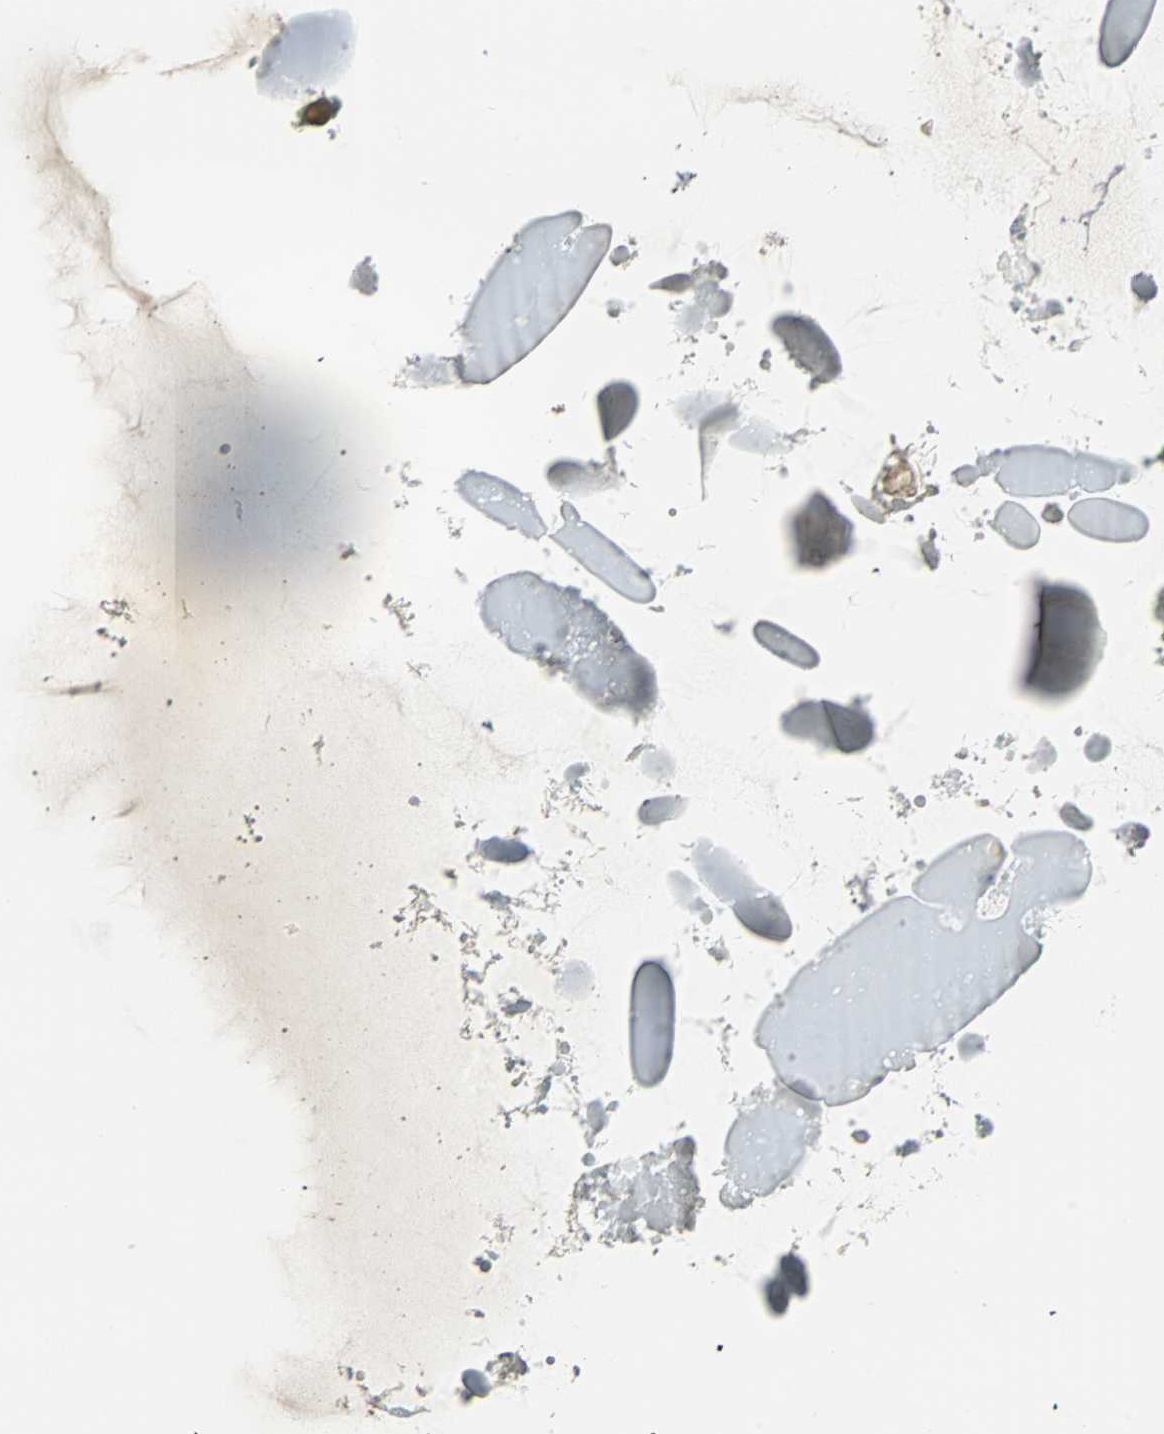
{"staining": {"intensity": "weak", "quantity": "<25%", "location": "nuclear"}, "tissue": "seminal vesicle", "cell_type": "Glandular cells", "image_type": "normal", "snomed": [{"axis": "morphology", "description": "Normal tissue, NOS"}, {"axis": "morphology", "description": "Inflammation, NOS"}, {"axis": "topography", "description": "Urinary bladder"}, {"axis": "topography", "description": "Prostate"}, {"axis": "topography", "description": "Seminal veicle"}], "caption": "High magnification brightfield microscopy of normal seminal vesicle stained with DAB (3,3'-diaminobenzidine) (brown) and counterstained with hematoxylin (blue): glandular cells show no significant staining. (Brightfield microscopy of DAB immunohistochemistry at high magnification).", "gene": "SMAD3", "patient": {"sex": "male", "age": 82}}